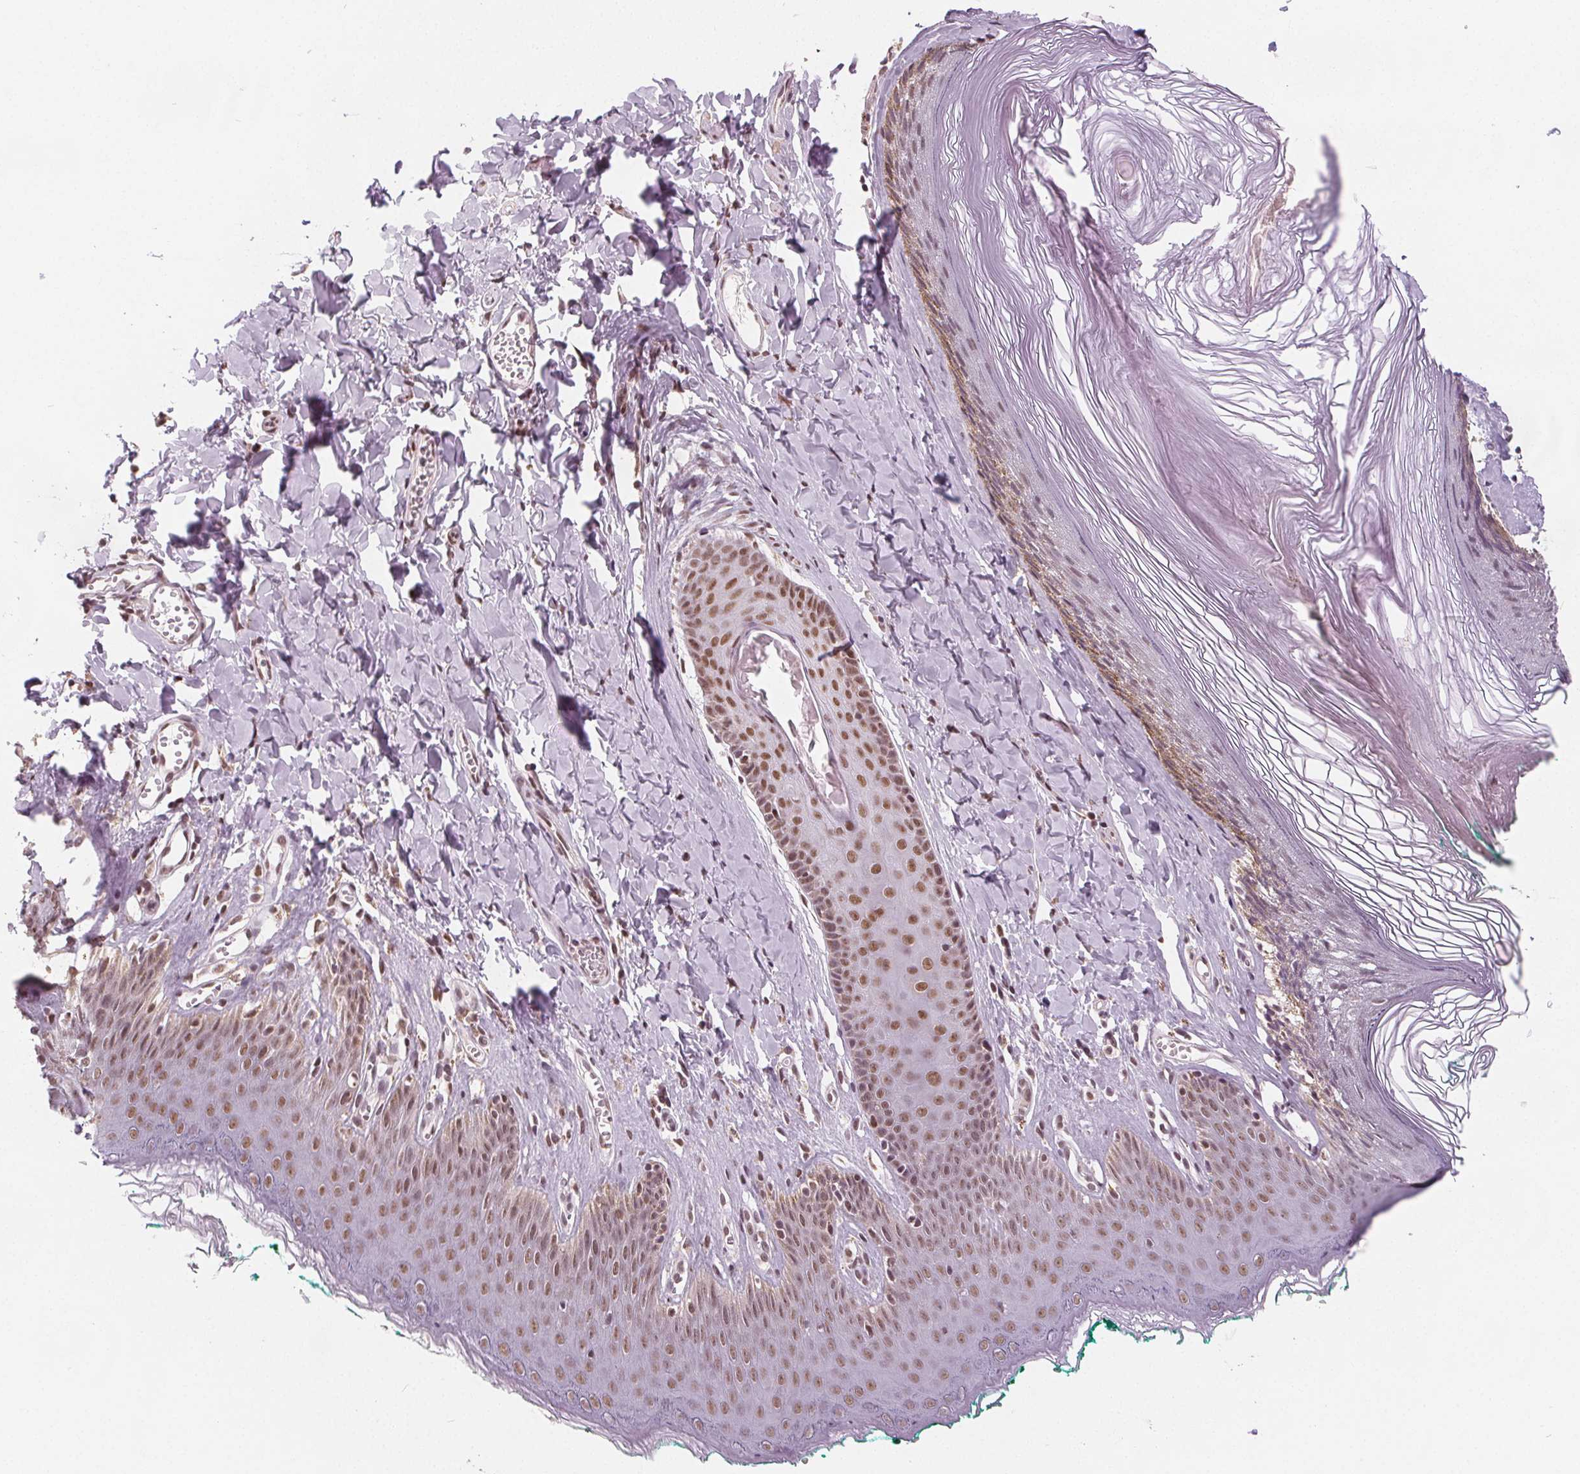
{"staining": {"intensity": "moderate", "quantity": ">75%", "location": "nuclear"}, "tissue": "skin", "cell_type": "Epidermal cells", "image_type": "normal", "snomed": [{"axis": "morphology", "description": "Normal tissue, NOS"}, {"axis": "topography", "description": "Vulva"}, {"axis": "topography", "description": "Peripheral nerve tissue"}], "caption": "Brown immunohistochemical staining in unremarkable skin shows moderate nuclear positivity in approximately >75% of epidermal cells.", "gene": "DPM2", "patient": {"sex": "female", "age": 66}}